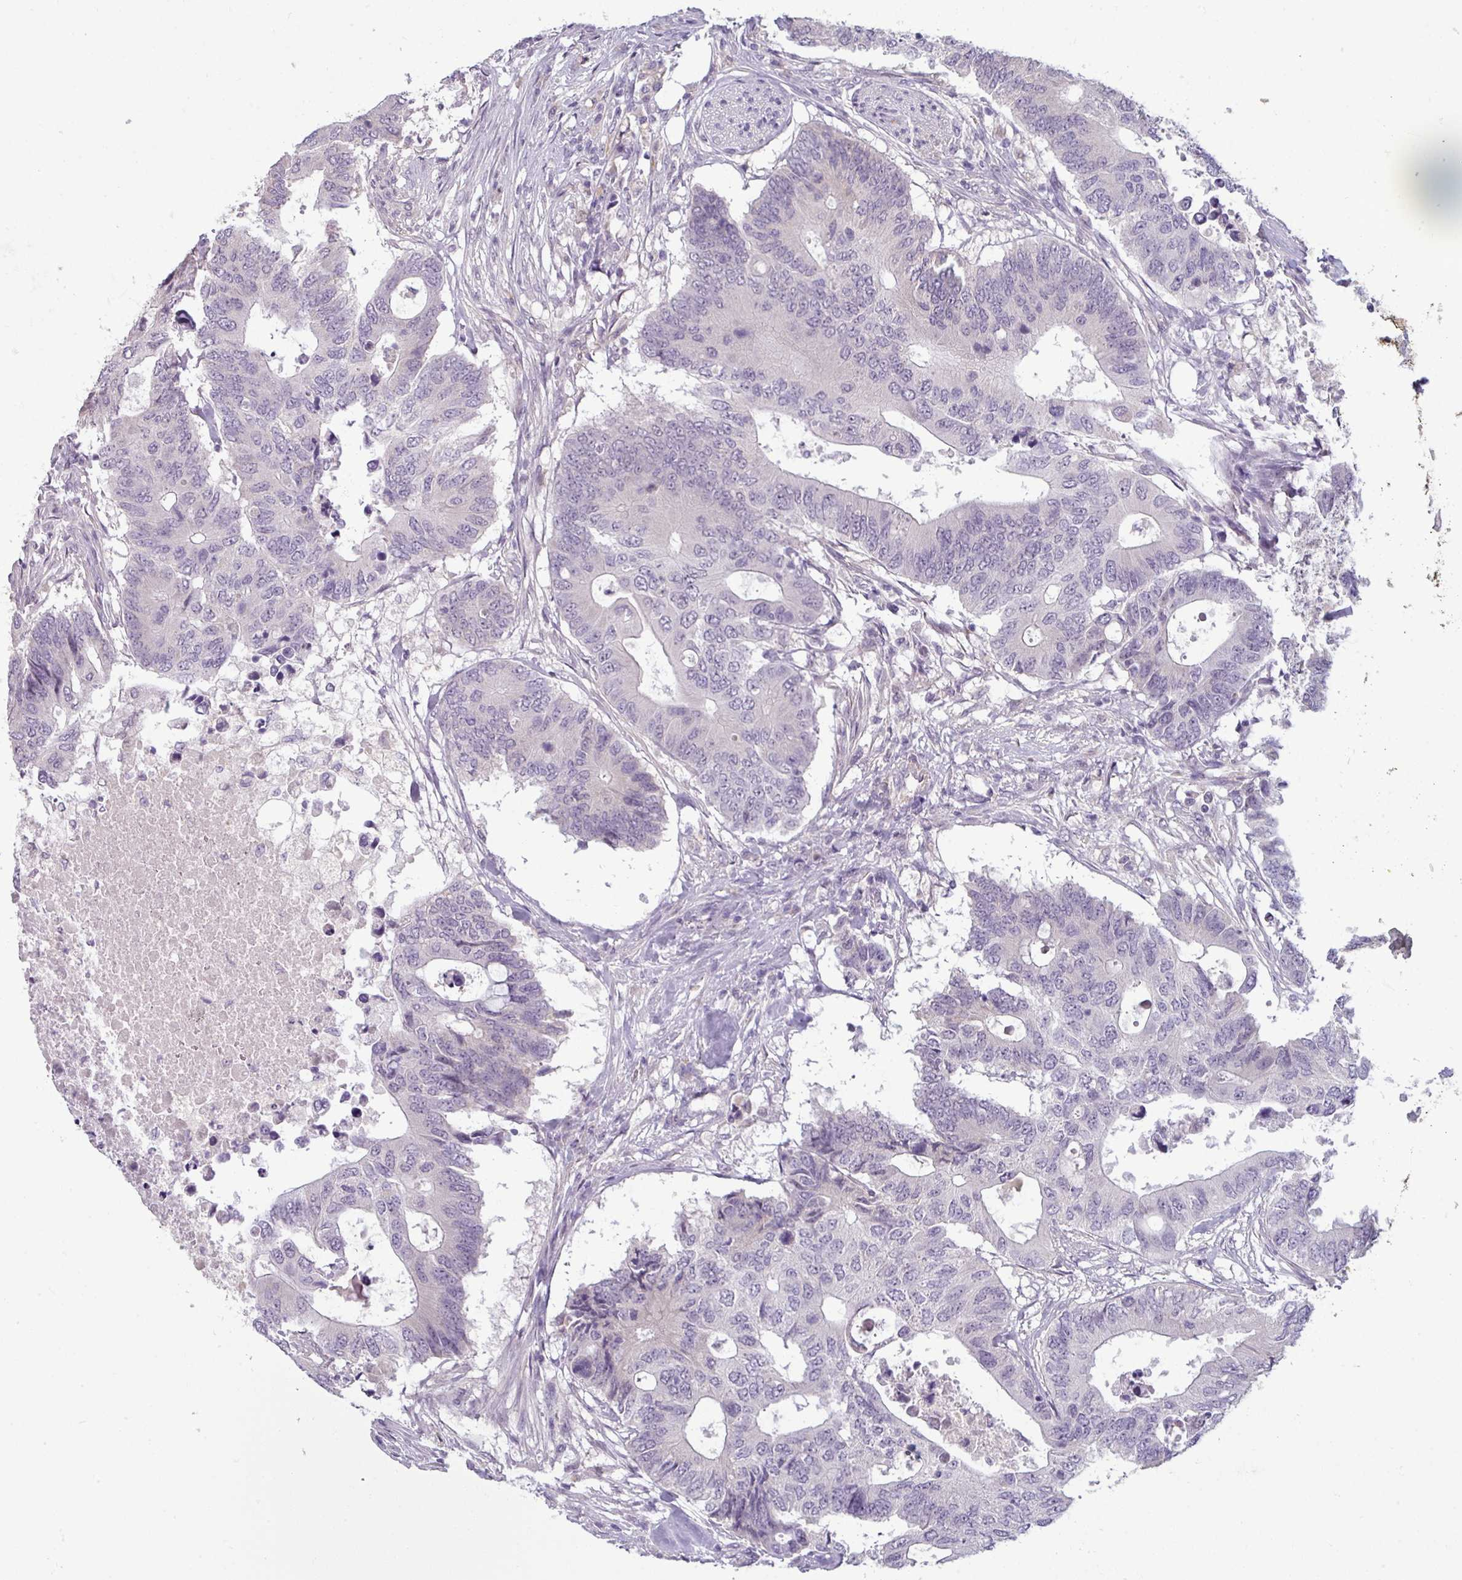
{"staining": {"intensity": "negative", "quantity": "none", "location": "none"}, "tissue": "colorectal cancer", "cell_type": "Tumor cells", "image_type": "cancer", "snomed": [{"axis": "morphology", "description": "Adenocarcinoma, NOS"}, {"axis": "topography", "description": "Colon"}], "caption": "DAB immunohistochemical staining of colorectal cancer (adenocarcinoma) reveals no significant positivity in tumor cells.", "gene": "UVSSA", "patient": {"sex": "male", "age": 71}}